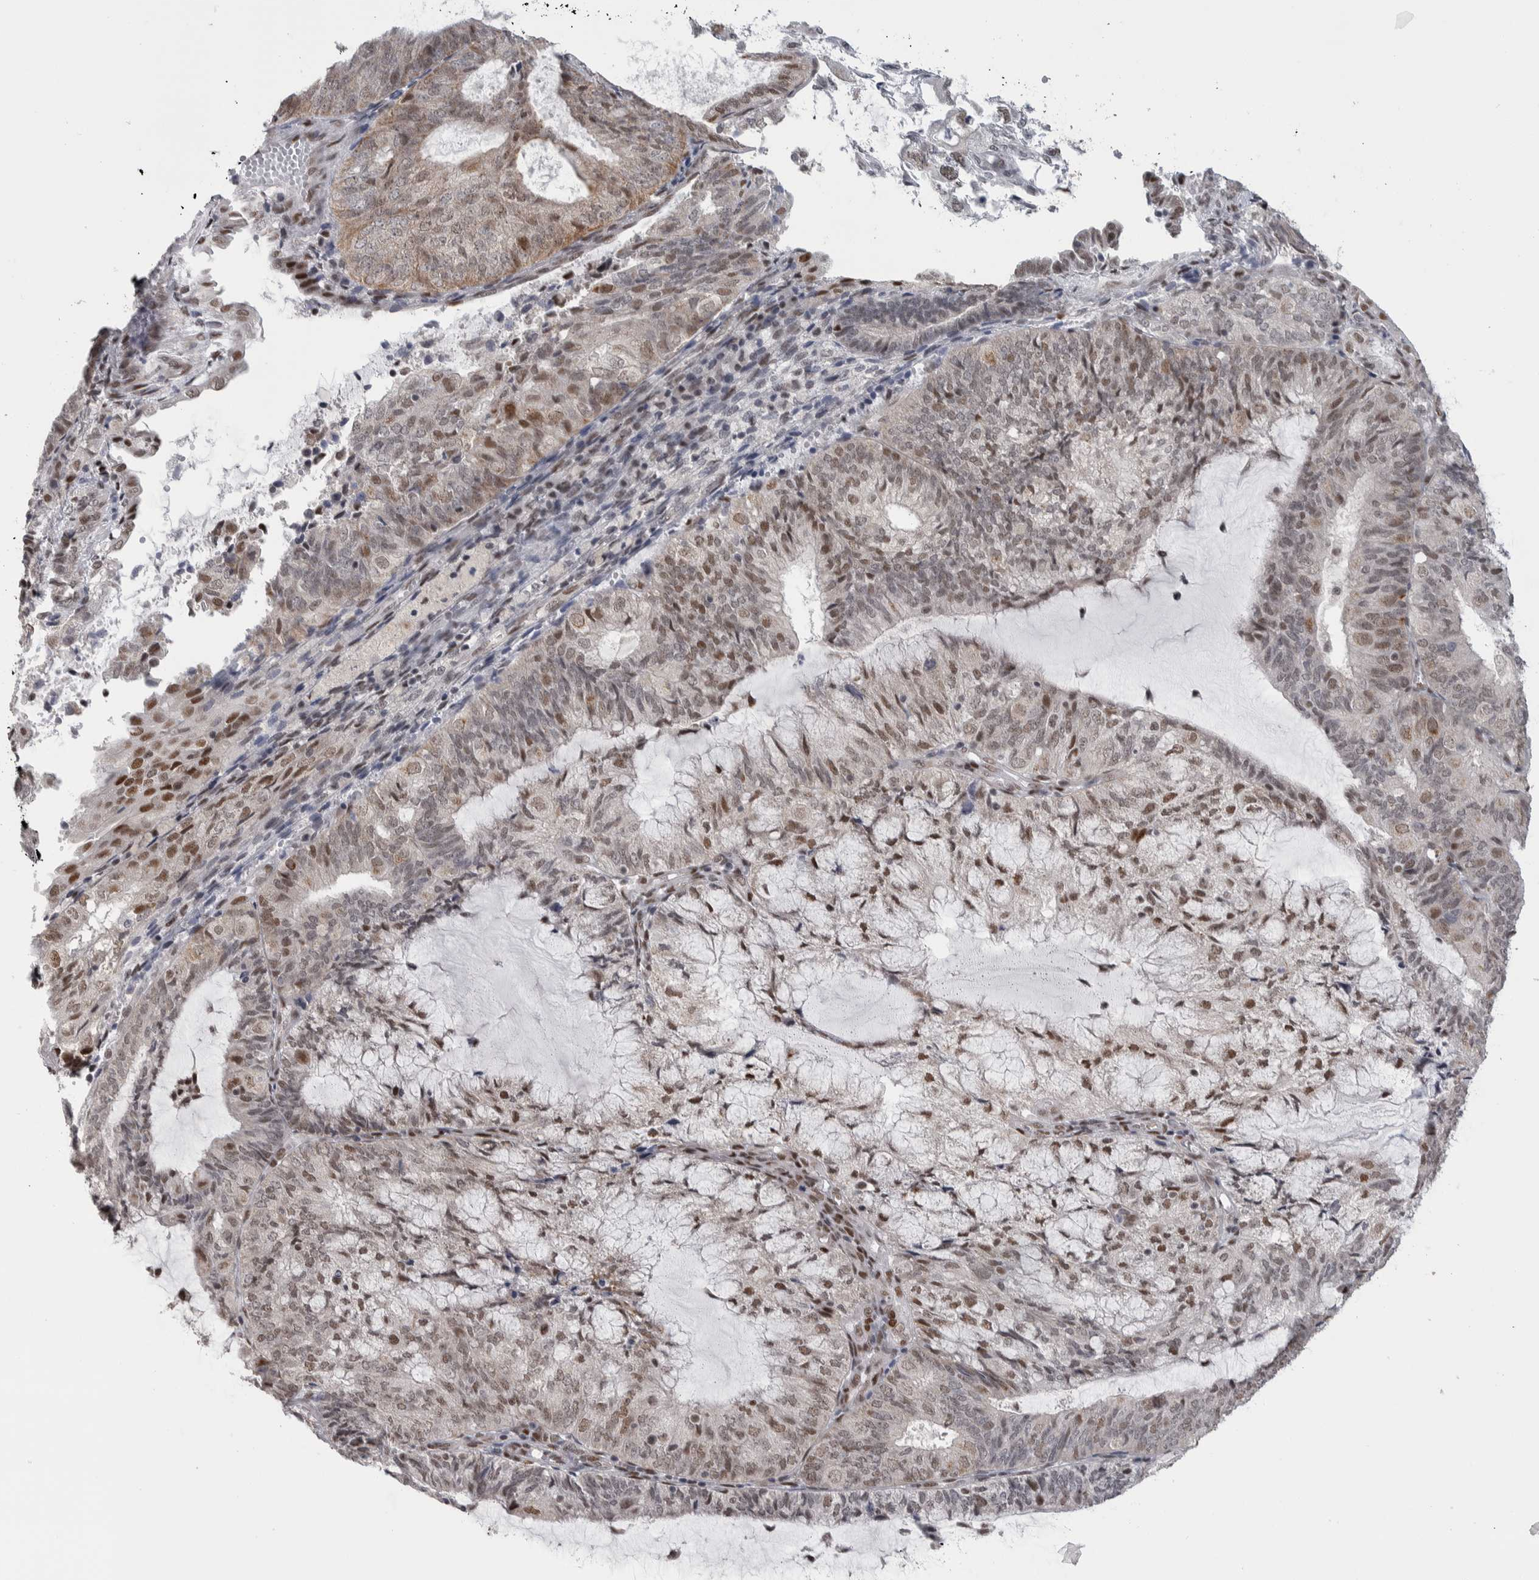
{"staining": {"intensity": "weak", "quantity": ">75%", "location": "nuclear"}, "tissue": "endometrial cancer", "cell_type": "Tumor cells", "image_type": "cancer", "snomed": [{"axis": "morphology", "description": "Adenocarcinoma, NOS"}, {"axis": "topography", "description": "Endometrium"}], "caption": "Adenocarcinoma (endometrial) stained with a brown dye displays weak nuclear positive staining in about >75% of tumor cells.", "gene": "HEXIM2", "patient": {"sex": "female", "age": 81}}